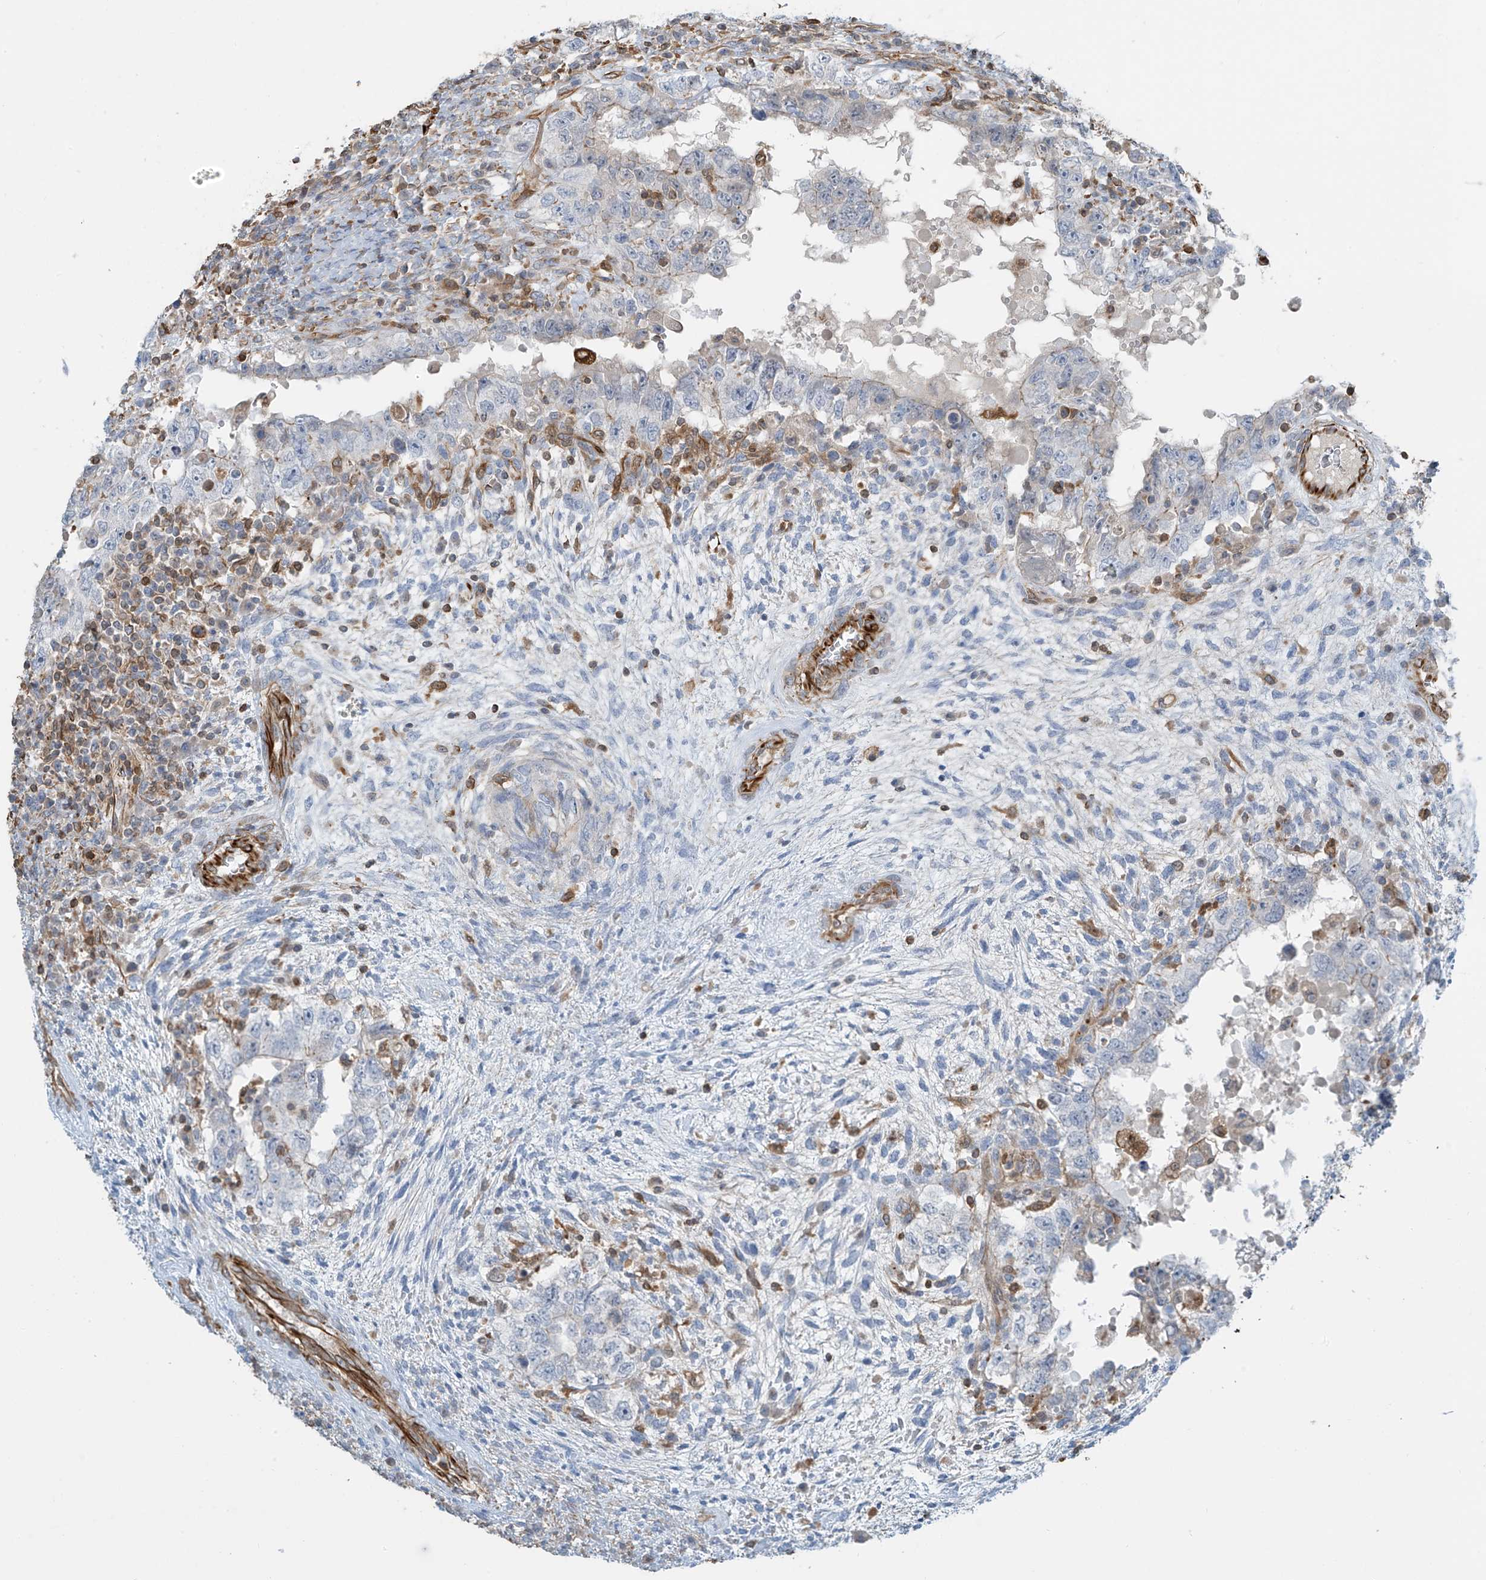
{"staining": {"intensity": "negative", "quantity": "none", "location": "none"}, "tissue": "testis cancer", "cell_type": "Tumor cells", "image_type": "cancer", "snomed": [{"axis": "morphology", "description": "Carcinoma, Embryonal, NOS"}, {"axis": "topography", "description": "Testis"}], "caption": "Micrograph shows no significant protein expression in tumor cells of testis cancer.", "gene": "SH3BGRL3", "patient": {"sex": "male", "age": 26}}